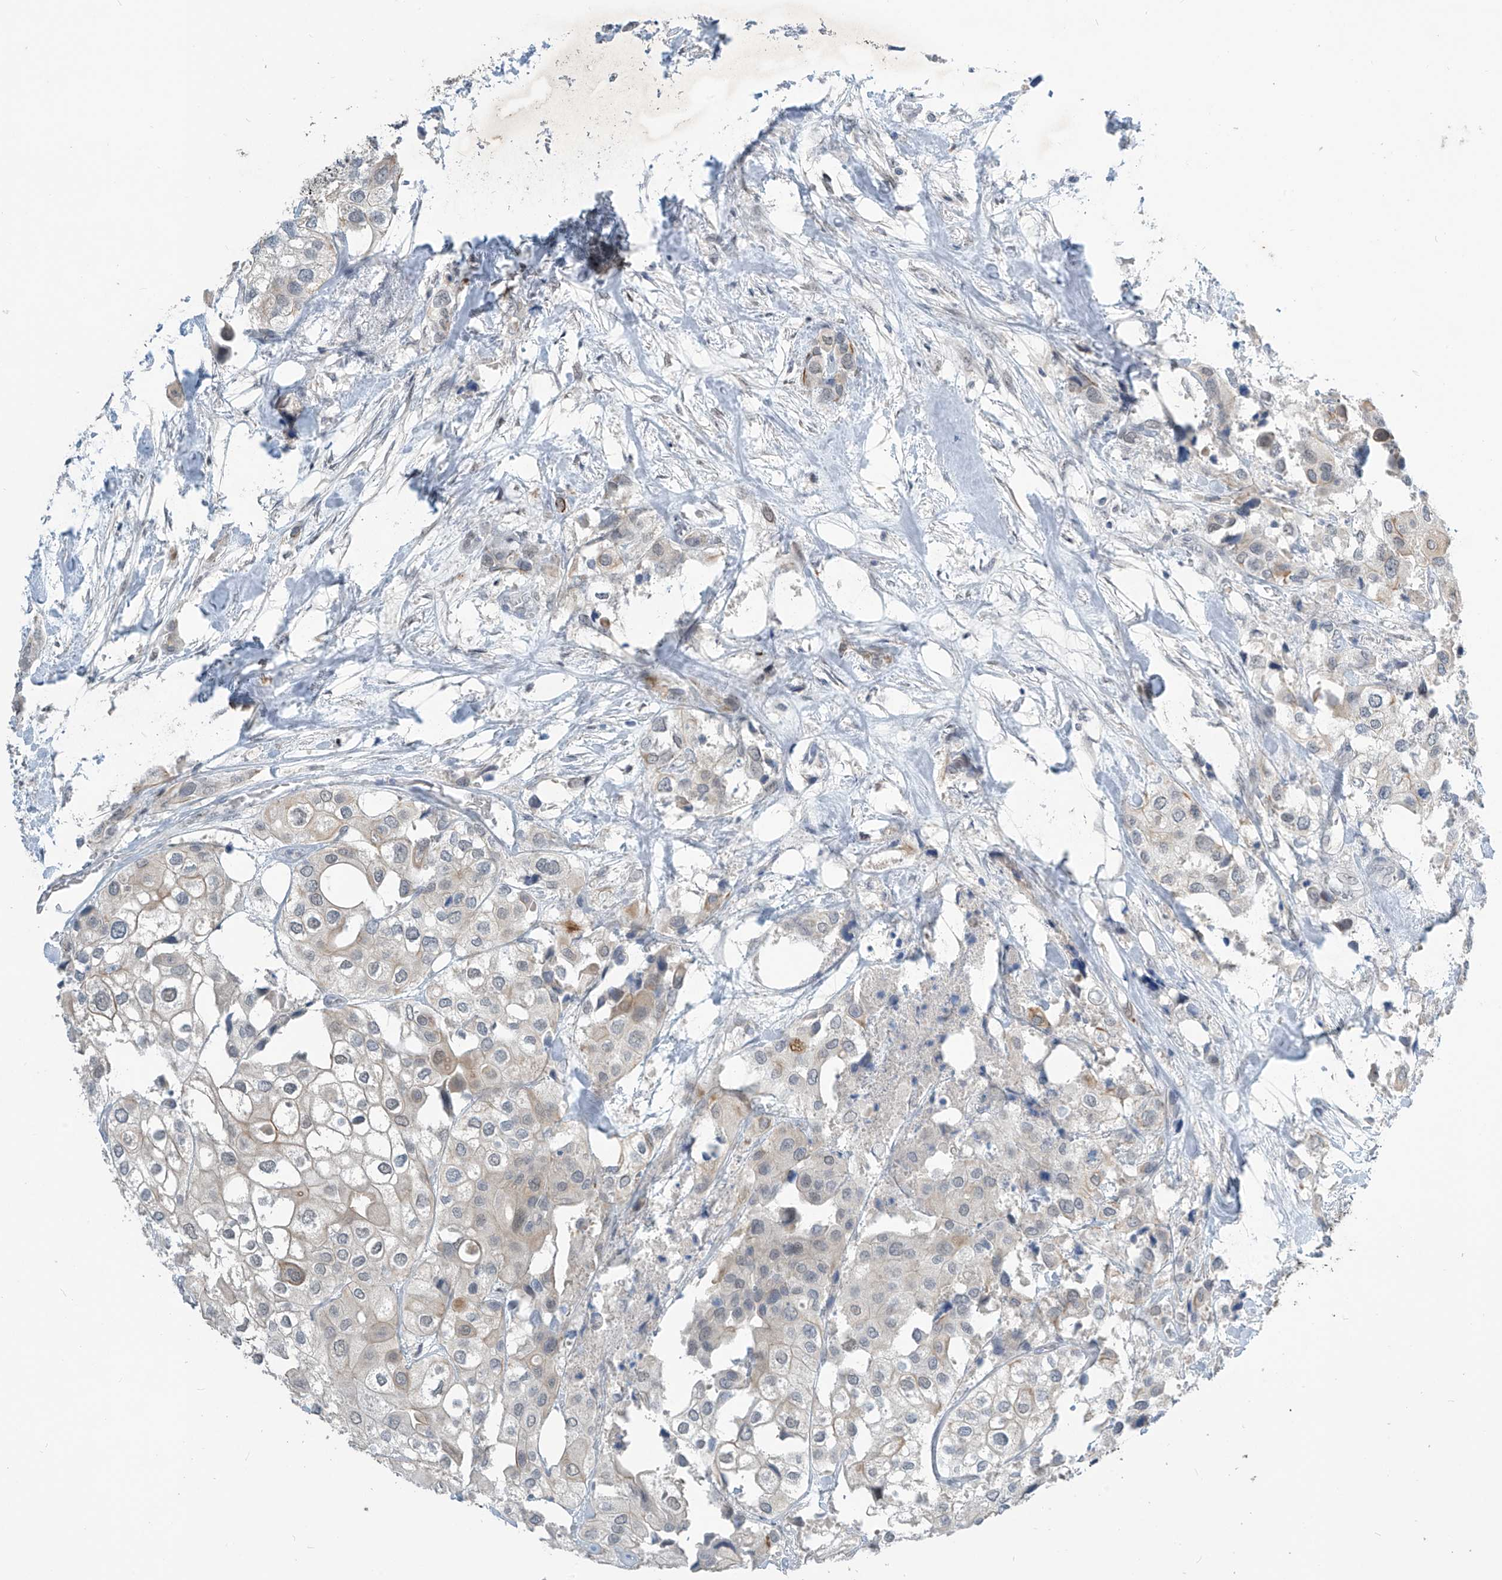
{"staining": {"intensity": "negative", "quantity": "none", "location": "none"}, "tissue": "urothelial cancer", "cell_type": "Tumor cells", "image_type": "cancer", "snomed": [{"axis": "morphology", "description": "Urothelial carcinoma, High grade"}, {"axis": "topography", "description": "Urinary bladder"}], "caption": "IHC of urothelial cancer demonstrates no expression in tumor cells.", "gene": "METAP1D", "patient": {"sex": "male", "age": 64}}